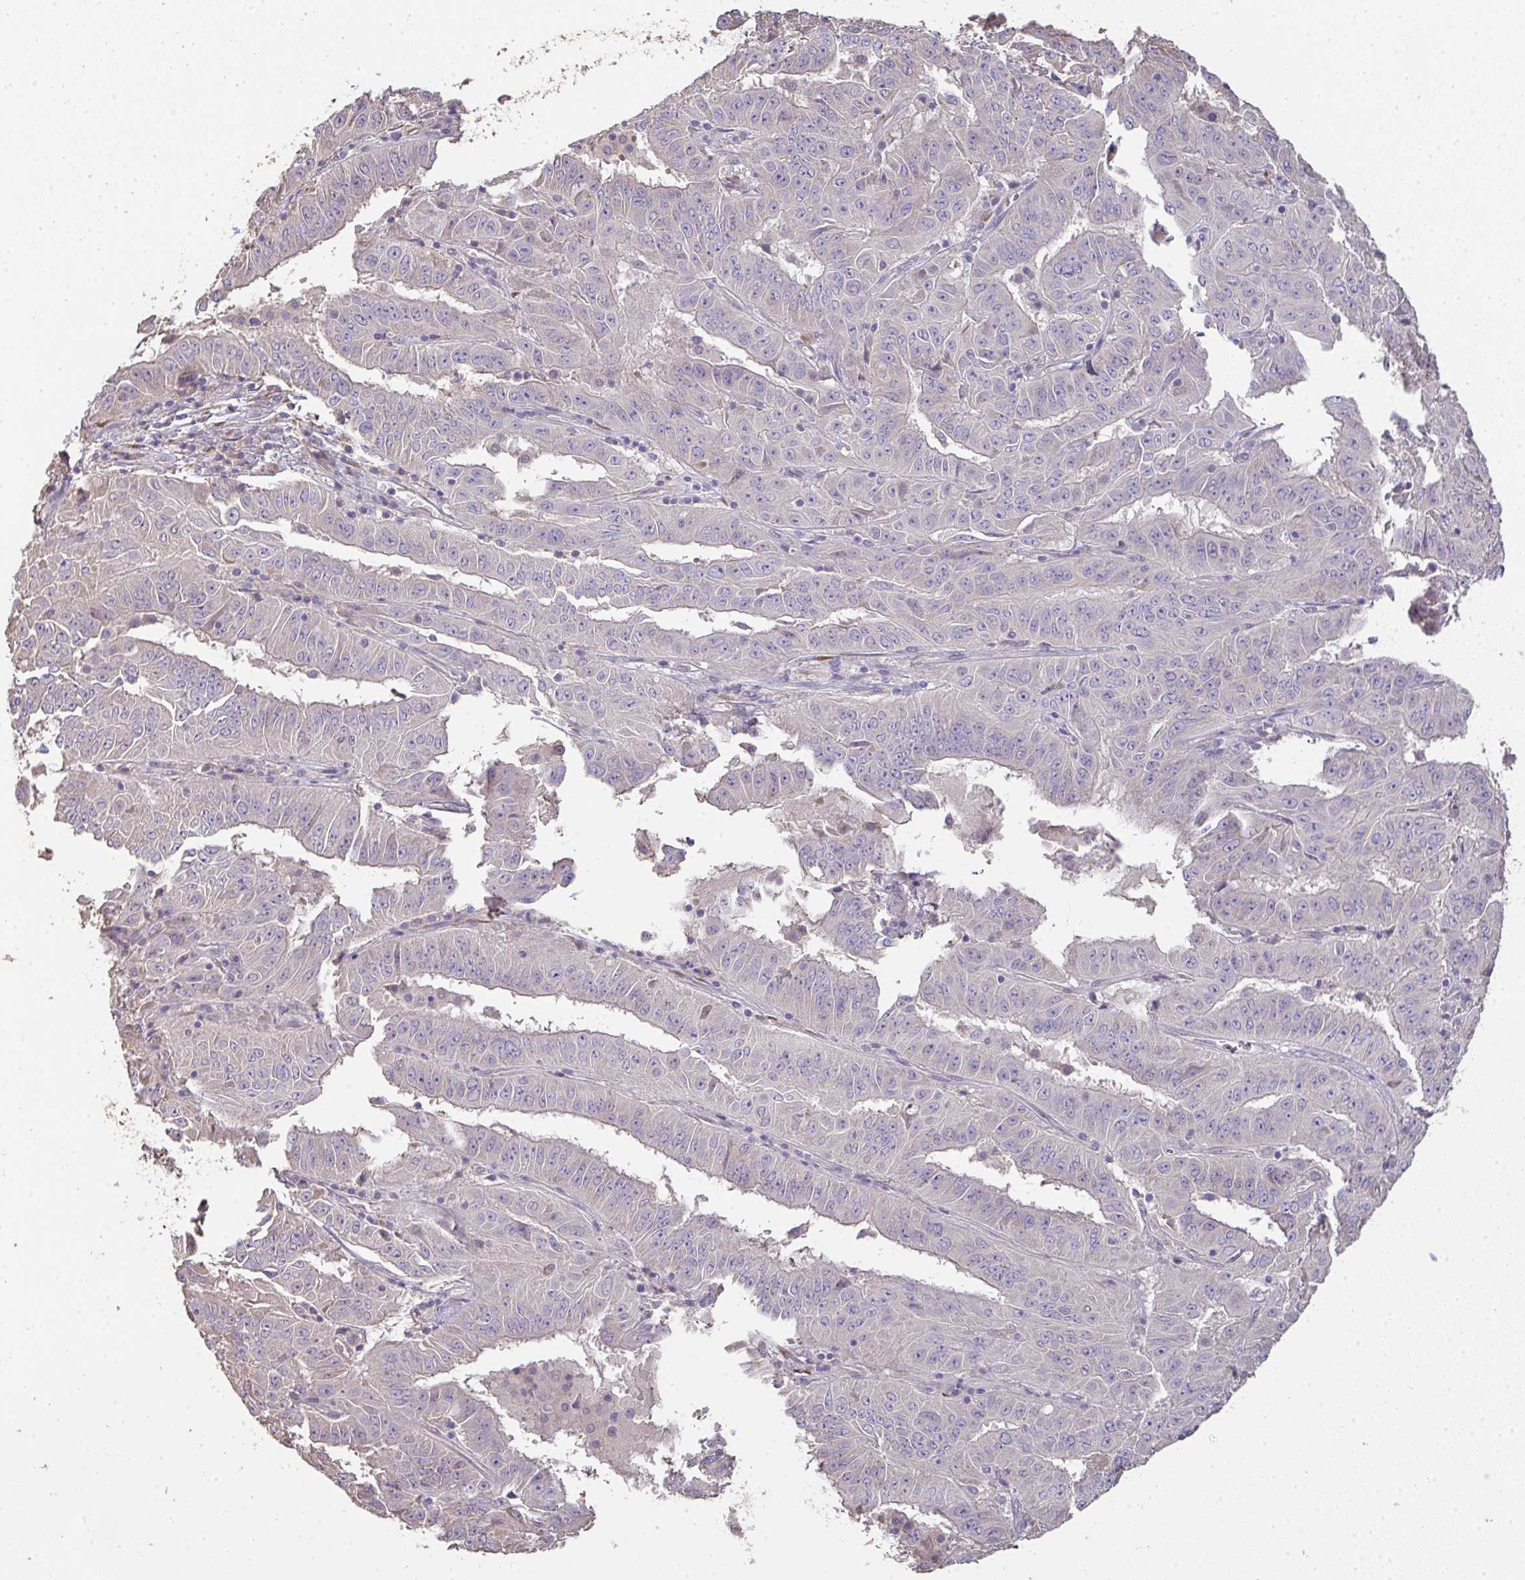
{"staining": {"intensity": "negative", "quantity": "none", "location": "none"}, "tissue": "pancreatic cancer", "cell_type": "Tumor cells", "image_type": "cancer", "snomed": [{"axis": "morphology", "description": "Adenocarcinoma, NOS"}, {"axis": "topography", "description": "Pancreas"}], "caption": "A high-resolution photomicrograph shows IHC staining of pancreatic cancer, which demonstrates no significant expression in tumor cells.", "gene": "BRINP3", "patient": {"sex": "male", "age": 63}}